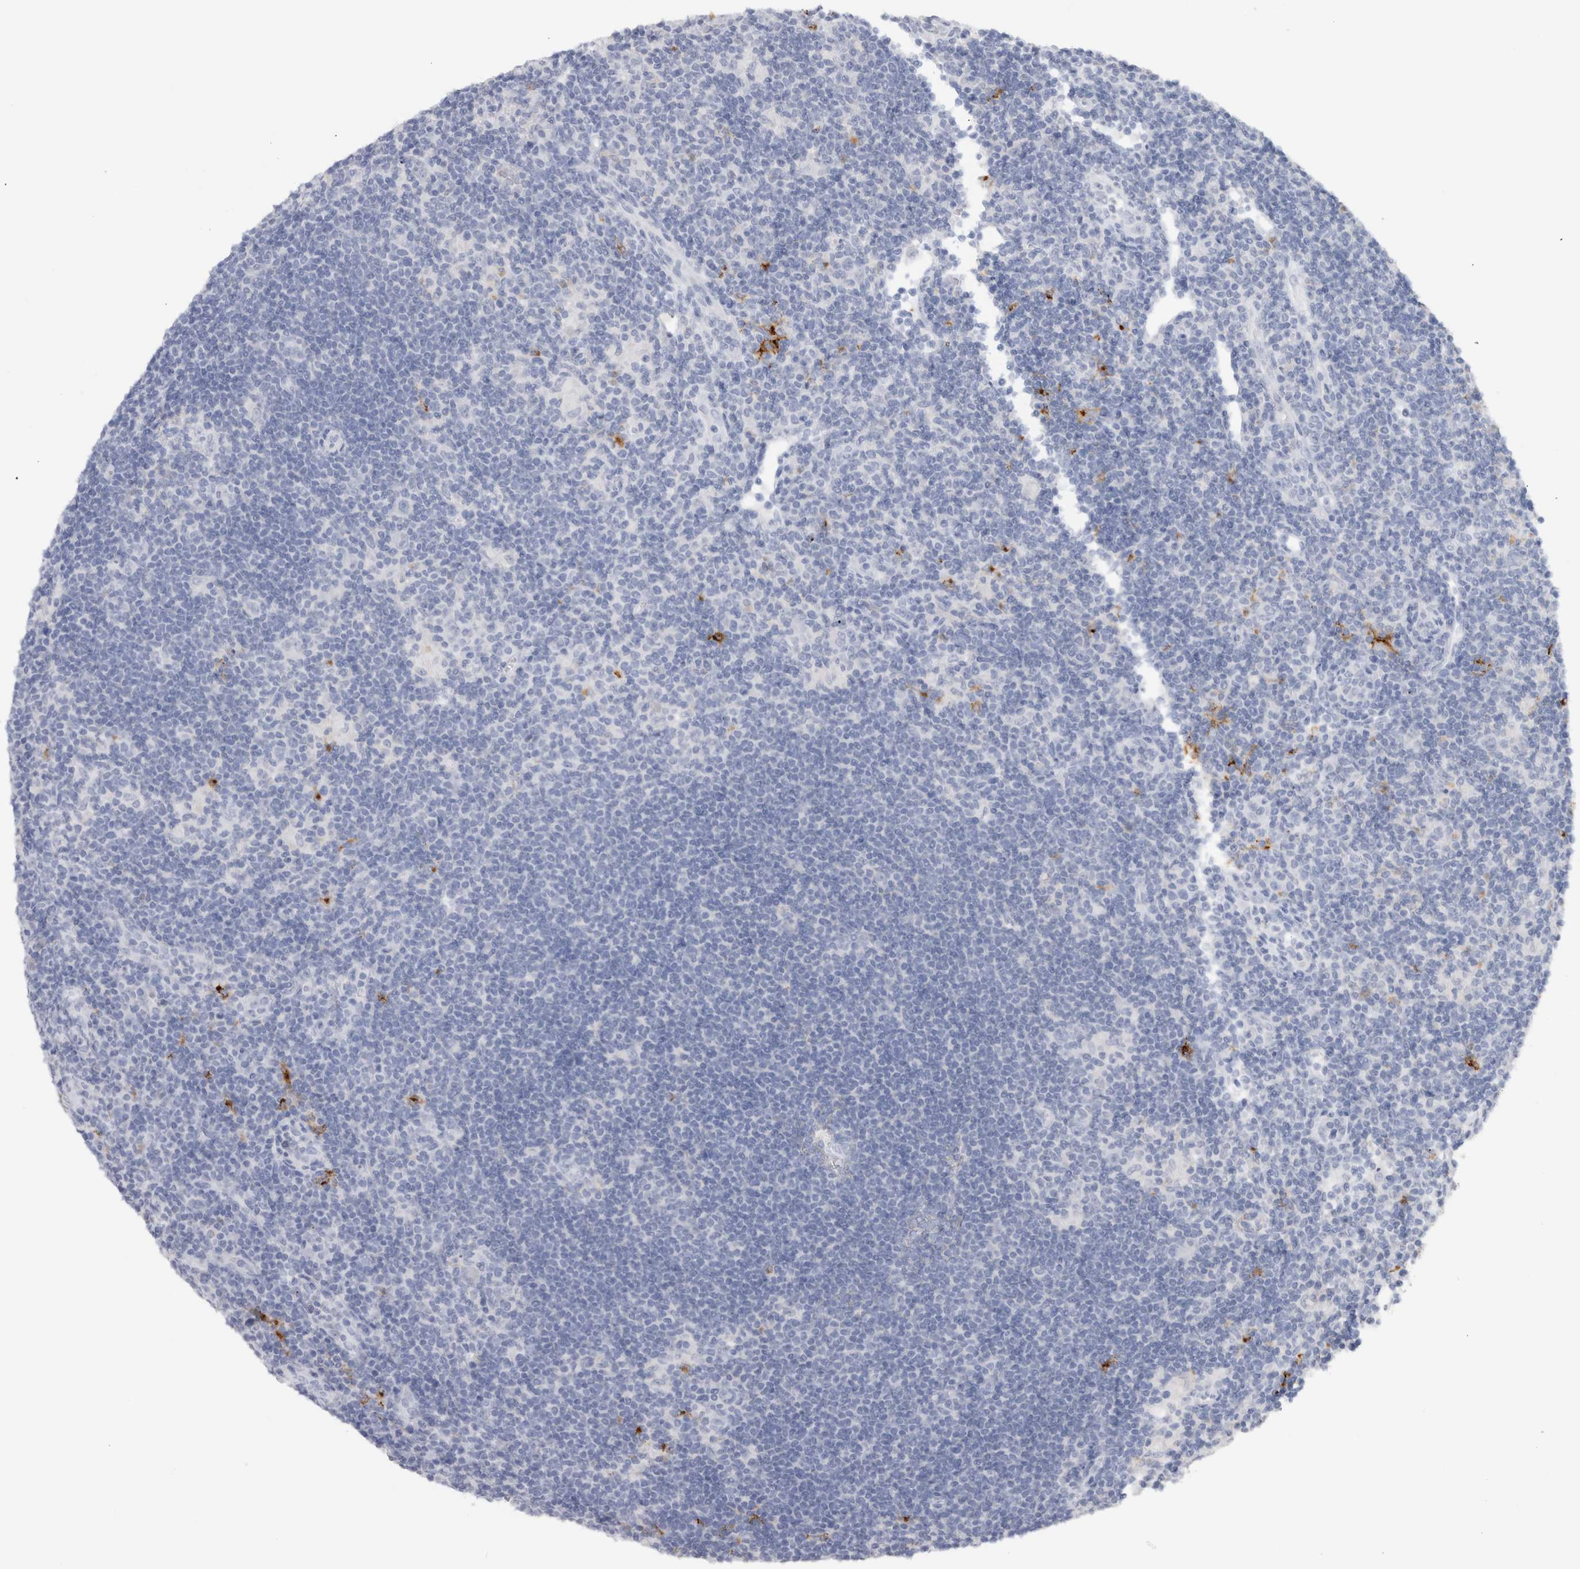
{"staining": {"intensity": "negative", "quantity": "none", "location": "none"}, "tissue": "lymphoma", "cell_type": "Tumor cells", "image_type": "cancer", "snomed": [{"axis": "morphology", "description": "Hodgkin's disease, NOS"}, {"axis": "topography", "description": "Lymph node"}], "caption": "A micrograph of human lymphoma is negative for staining in tumor cells.", "gene": "LAMP3", "patient": {"sex": "female", "age": 57}}